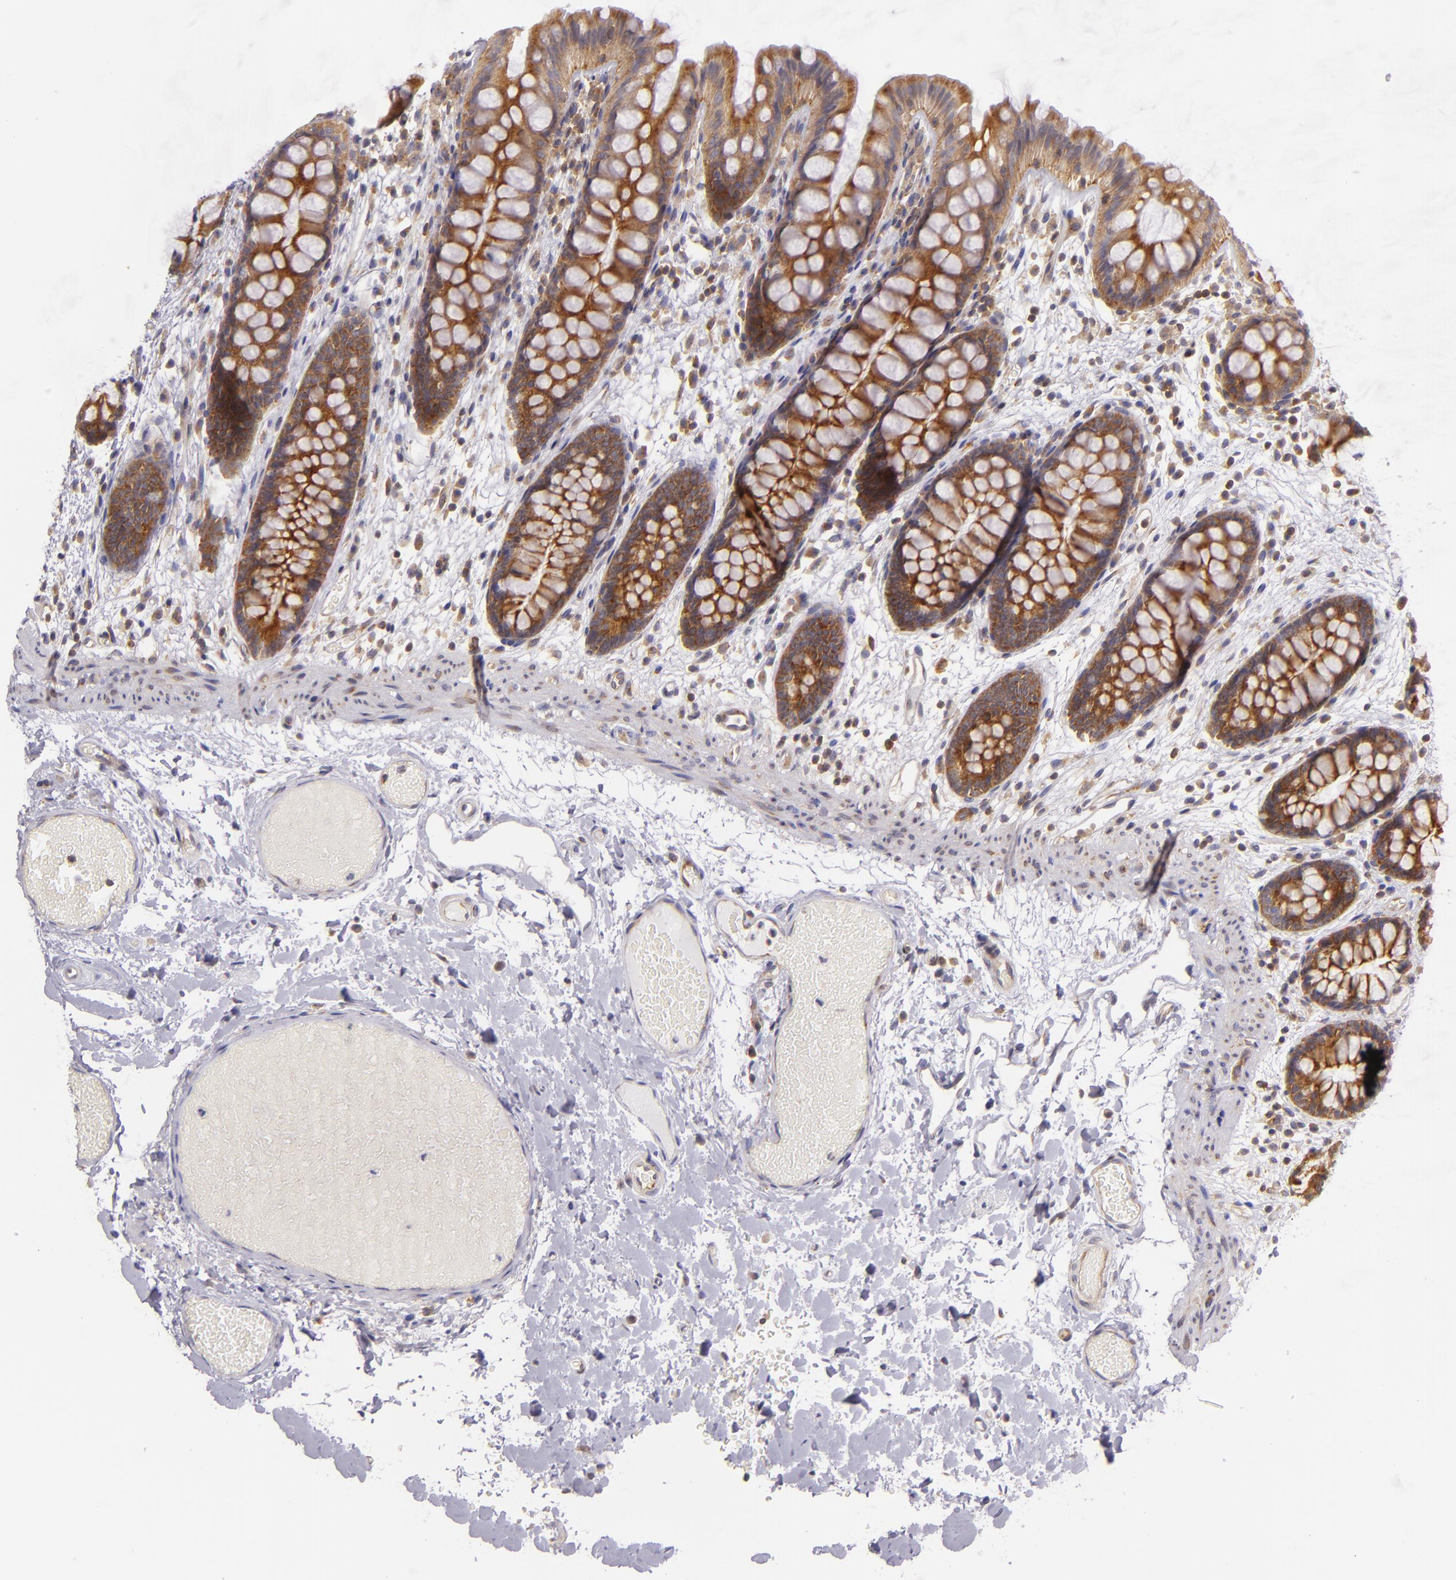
{"staining": {"intensity": "weak", "quantity": "<25%", "location": "cytoplasmic/membranous"}, "tissue": "colon", "cell_type": "Endothelial cells", "image_type": "normal", "snomed": [{"axis": "morphology", "description": "Normal tissue, NOS"}, {"axis": "topography", "description": "Smooth muscle"}, {"axis": "topography", "description": "Colon"}], "caption": "Colon was stained to show a protein in brown. There is no significant expression in endothelial cells. (DAB immunohistochemistry (IHC) with hematoxylin counter stain).", "gene": "UPF3B", "patient": {"sex": "male", "age": 67}}